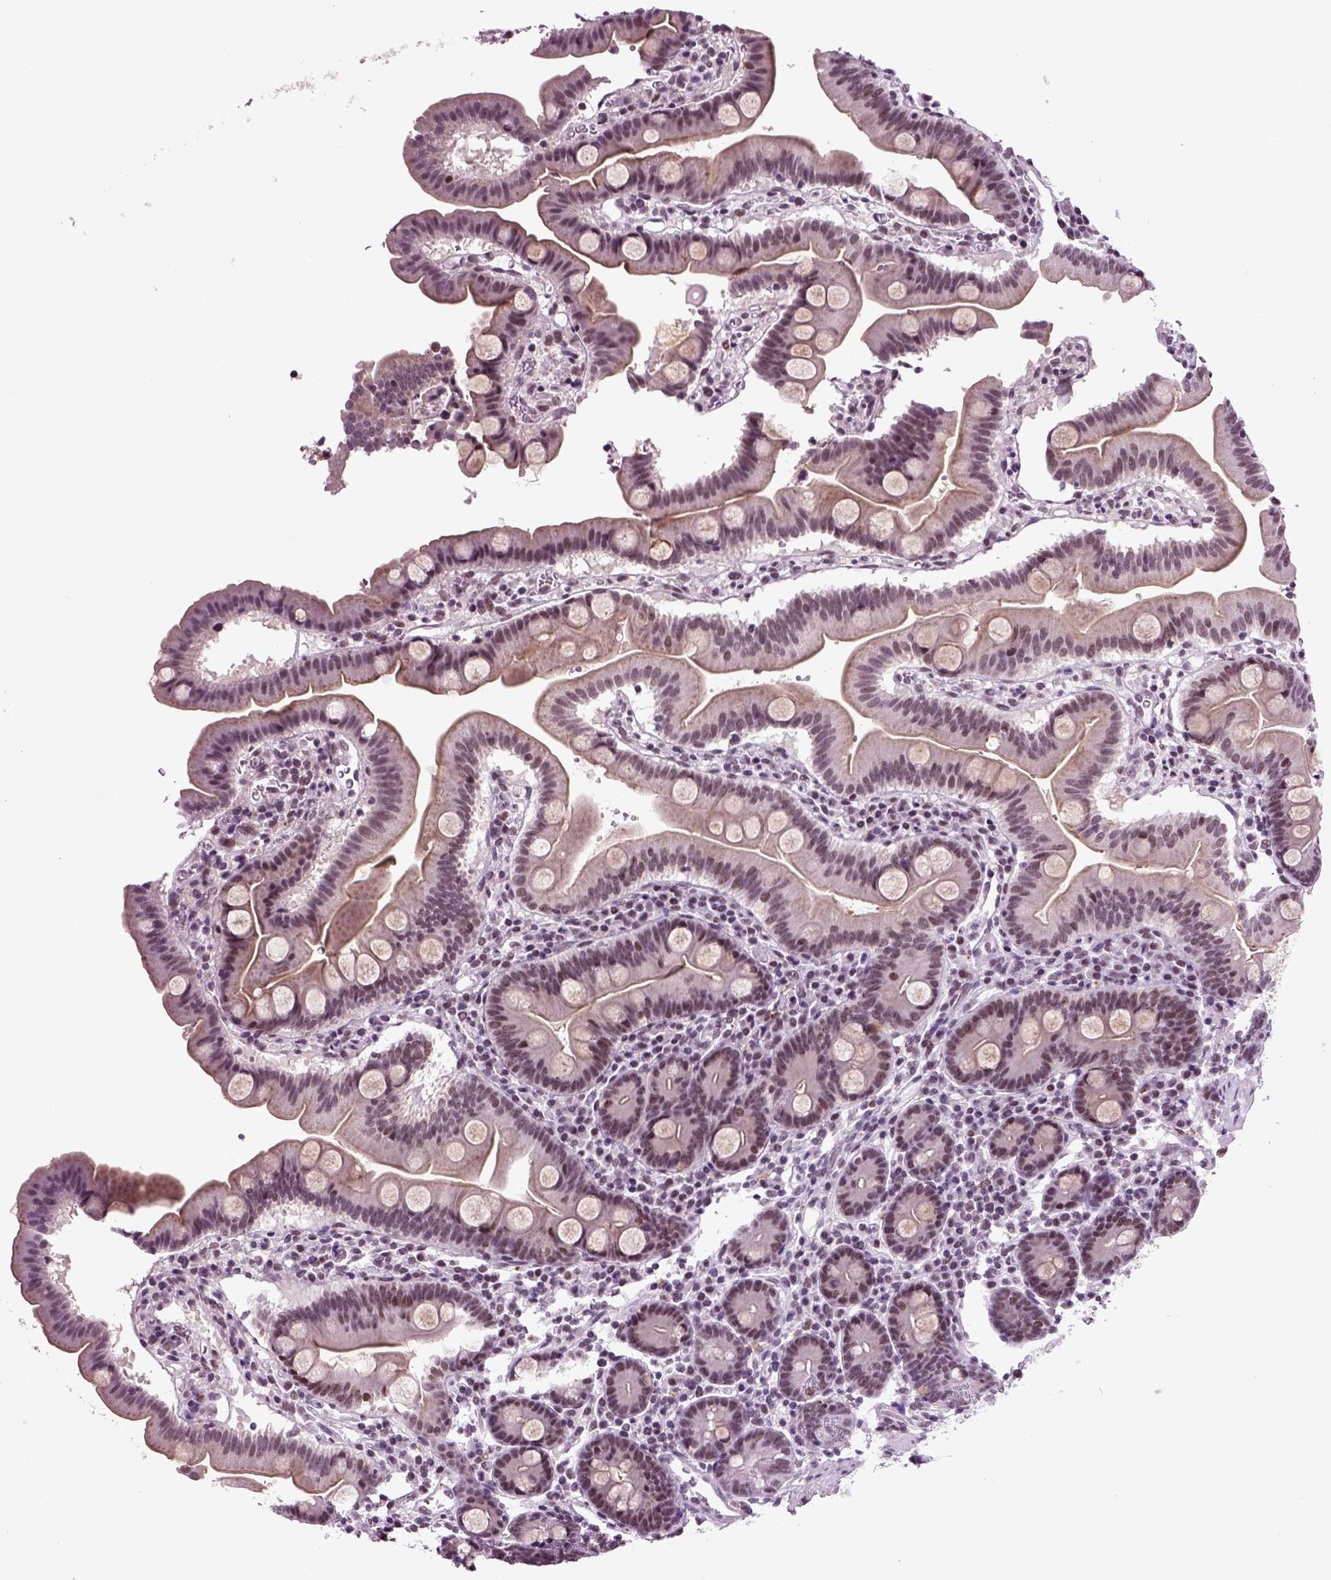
{"staining": {"intensity": "weak", "quantity": "<25%", "location": "nuclear"}, "tissue": "duodenum", "cell_type": "Glandular cells", "image_type": "normal", "snomed": [{"axis": "morphology", "description": "Normal tissue, NOS"}, {"axis": "topography", "description": "Duodenum"}], "caption": "This is a histopathology image of immunohistochemistry (IHC) staining of unremarkable duodenum, which shows no positivity in glandular cells. (Stains: DAB (3,3'-diaminobenzidine) IHC with hematoxylin counter stain, Microscopy: brightfield microscopy at high magnification).", "gene": "RCOR3", "patient": {"sex": "male", "age": 59}}